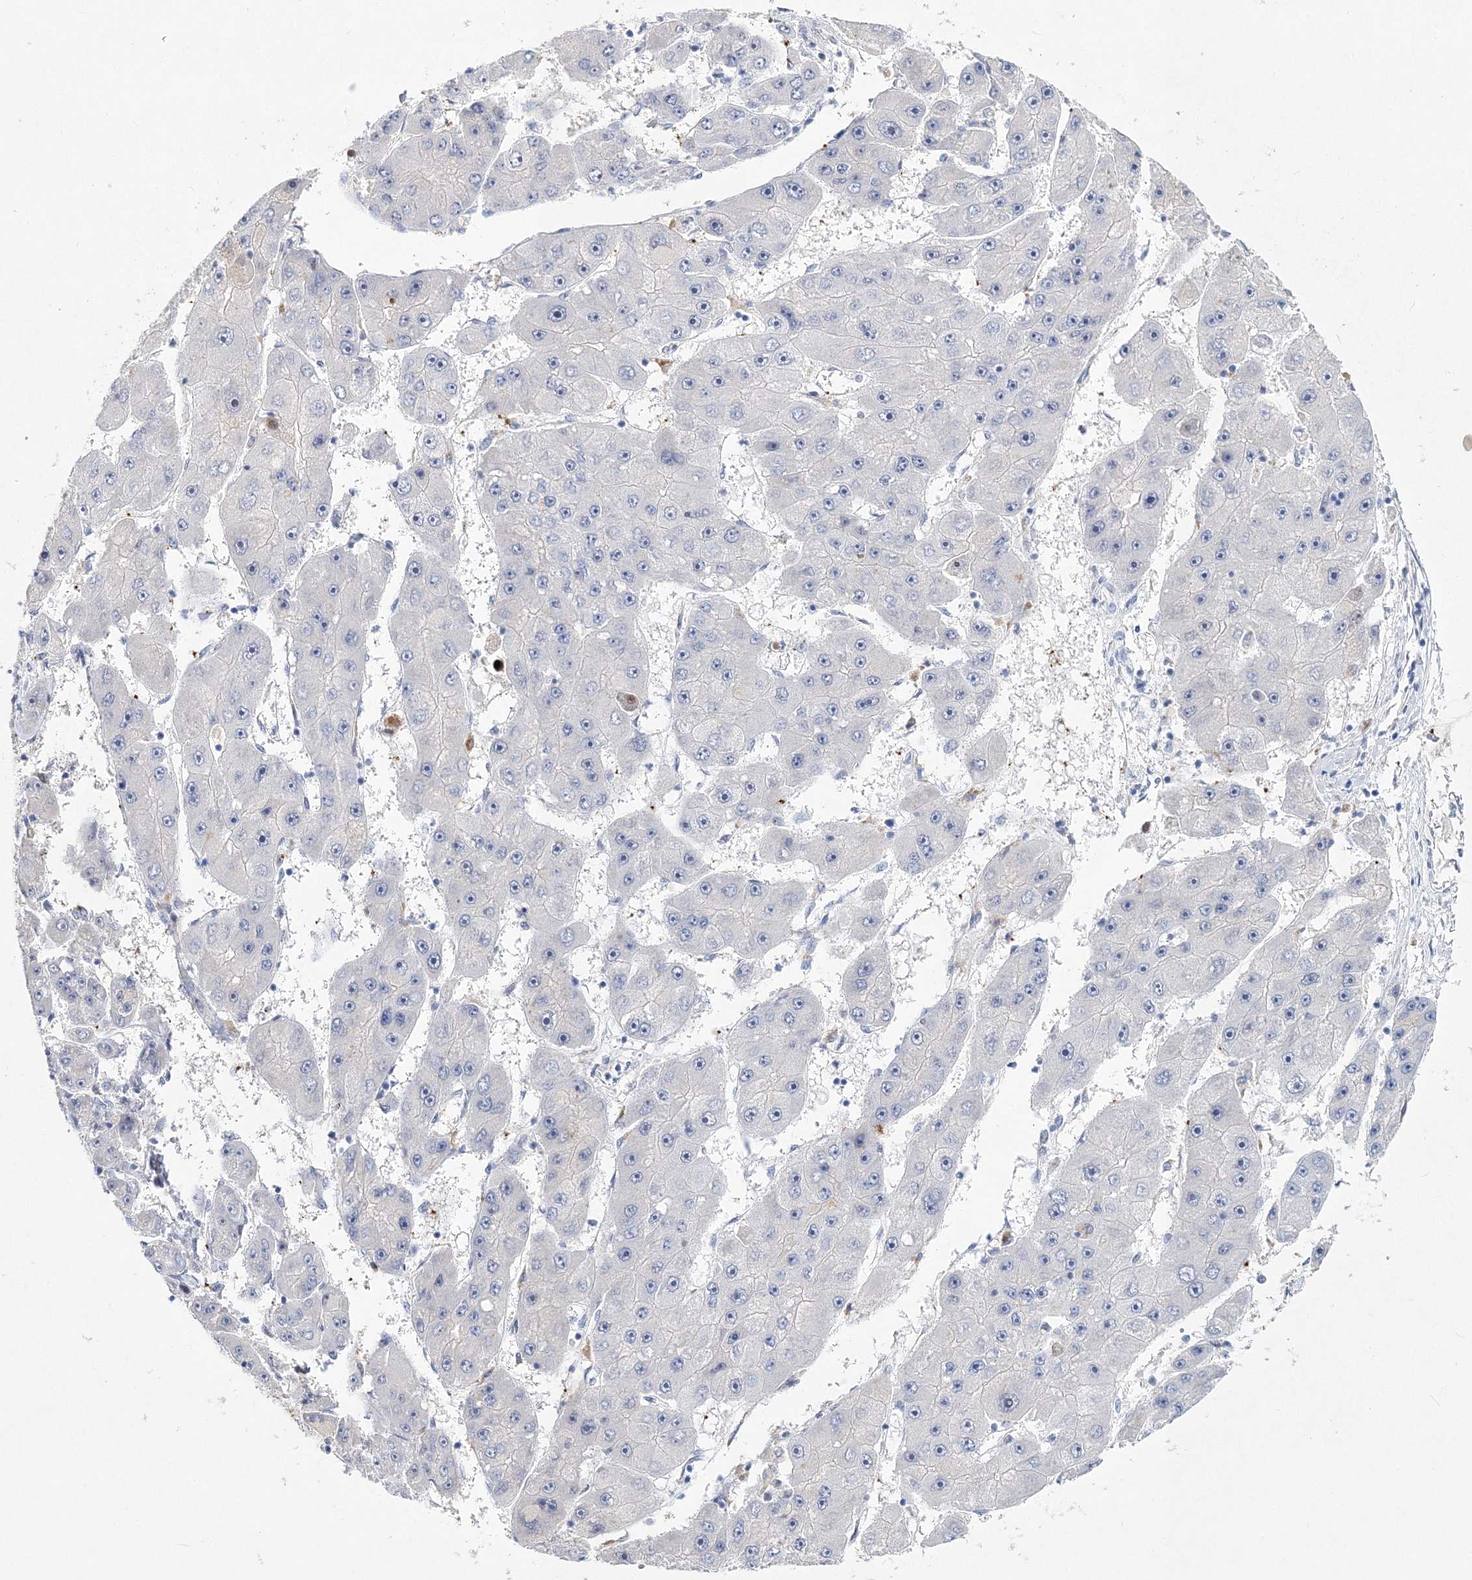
{"staining": {"intensity": "negative", "quantity": "none", "location": "none"}, "tissue": "liver cancer", "cell_type": "Tumor cells", "image_type": "cancer", "snomed": [{"axis": "morphology", "description": "Carcinoma, Hepatocellular, NOS"}, {"axis": "topography", "description": "Liver"}], "caption": "High magnification brightfield microscopy of liver cancer stained with DAB (brown) and counterstained with hematoxylin (blue): tumor cells show no significant staining.", "gene": "MYOZ2", "patient": {"sex": "female", "age": 61}}